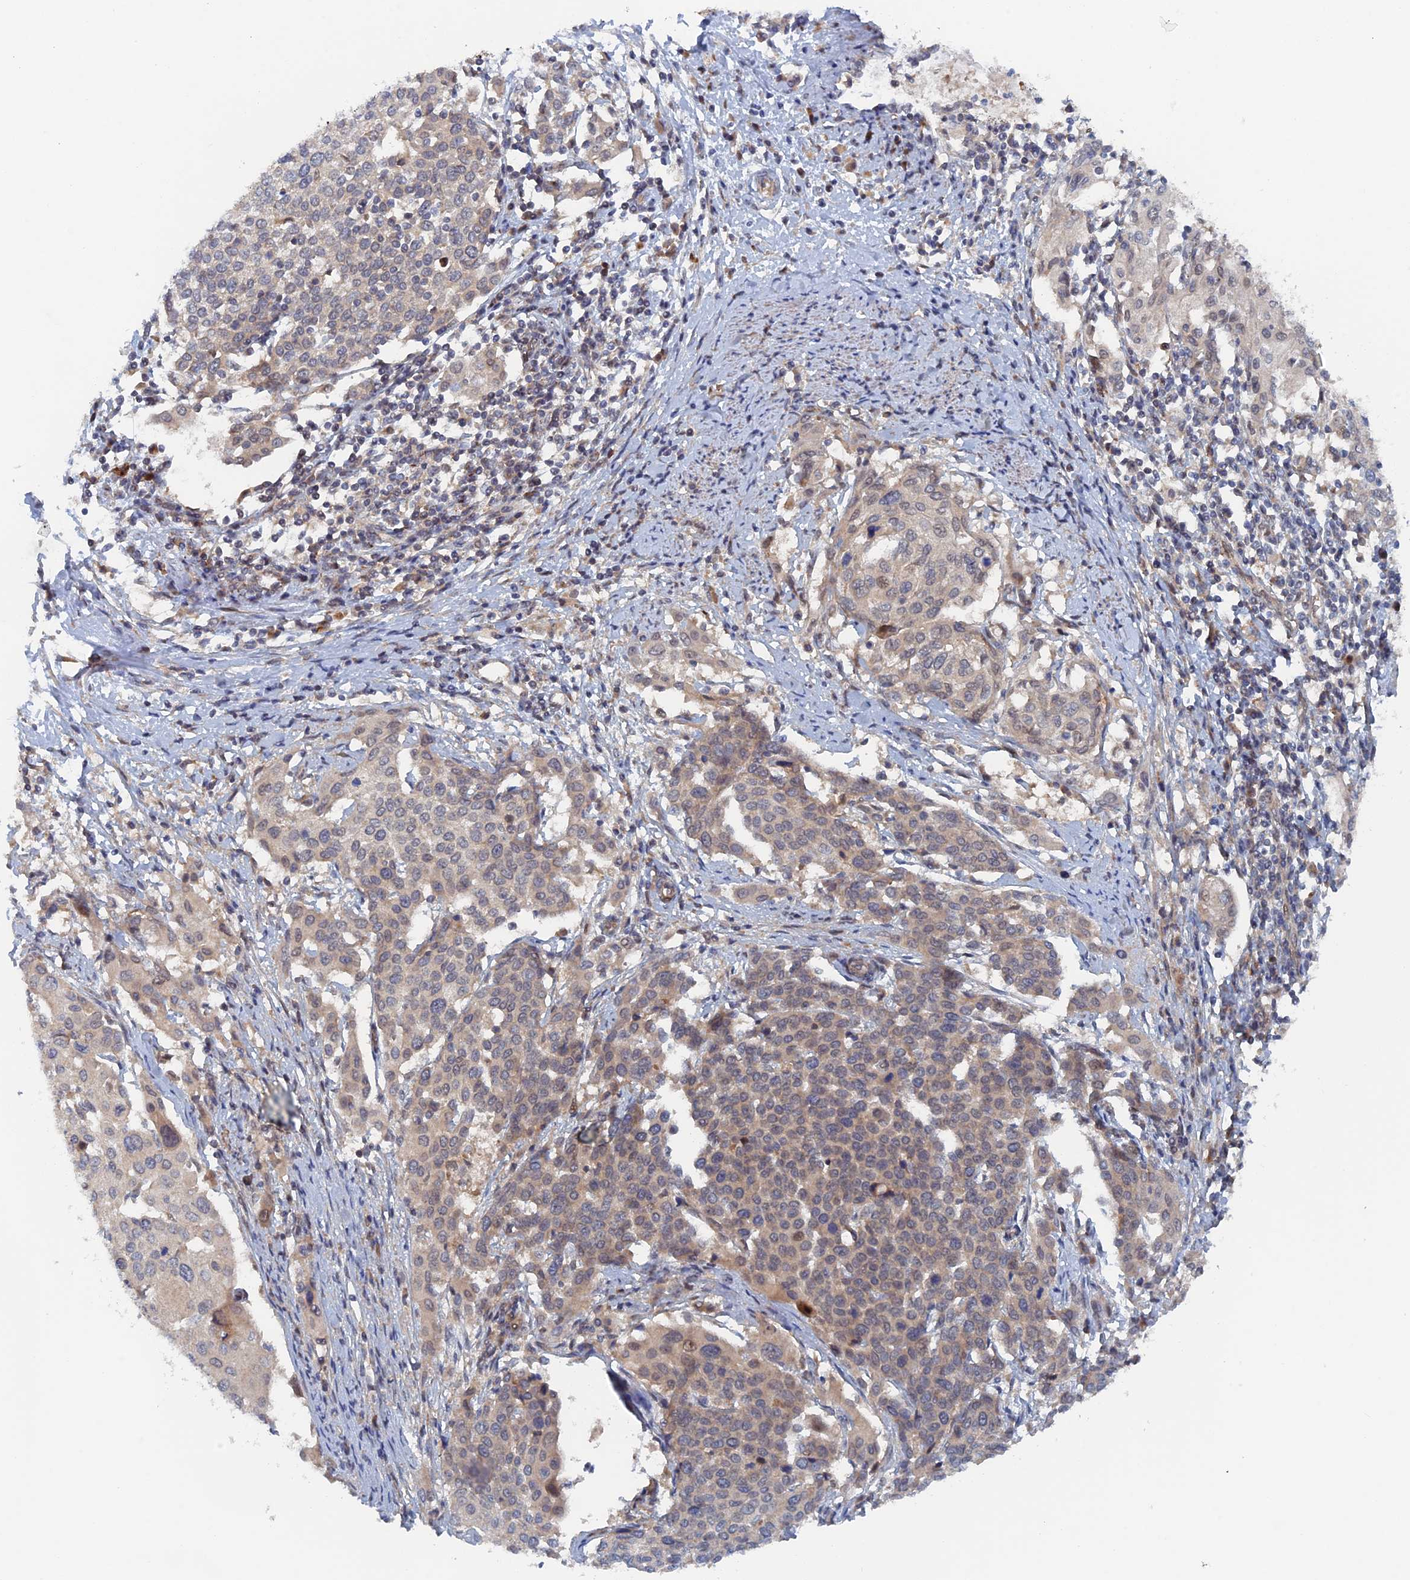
{"staining": {"intensity": "weak", "quantity": "<25%", "location": "cytoplasmic/membranous,nuclear"}, "tissue": "cervical cancer", "cell_type": "Tumor cells", "image_type": "cancer", "snomed": [{"axis": "morphology", "description": "Squamous cell carcinoma, NOS"}, {"axis": "topography", "description": "Cervix"}], "caption": "An image of human cervical cancer (squamous cell carcinoma) is negative for staining in tumor cells. (DAB immunohistochemistry (IHC) with hematoxylin counter stain).", "gene": "ELOVL6", "patient": {"sex": "female", "age": 44}}